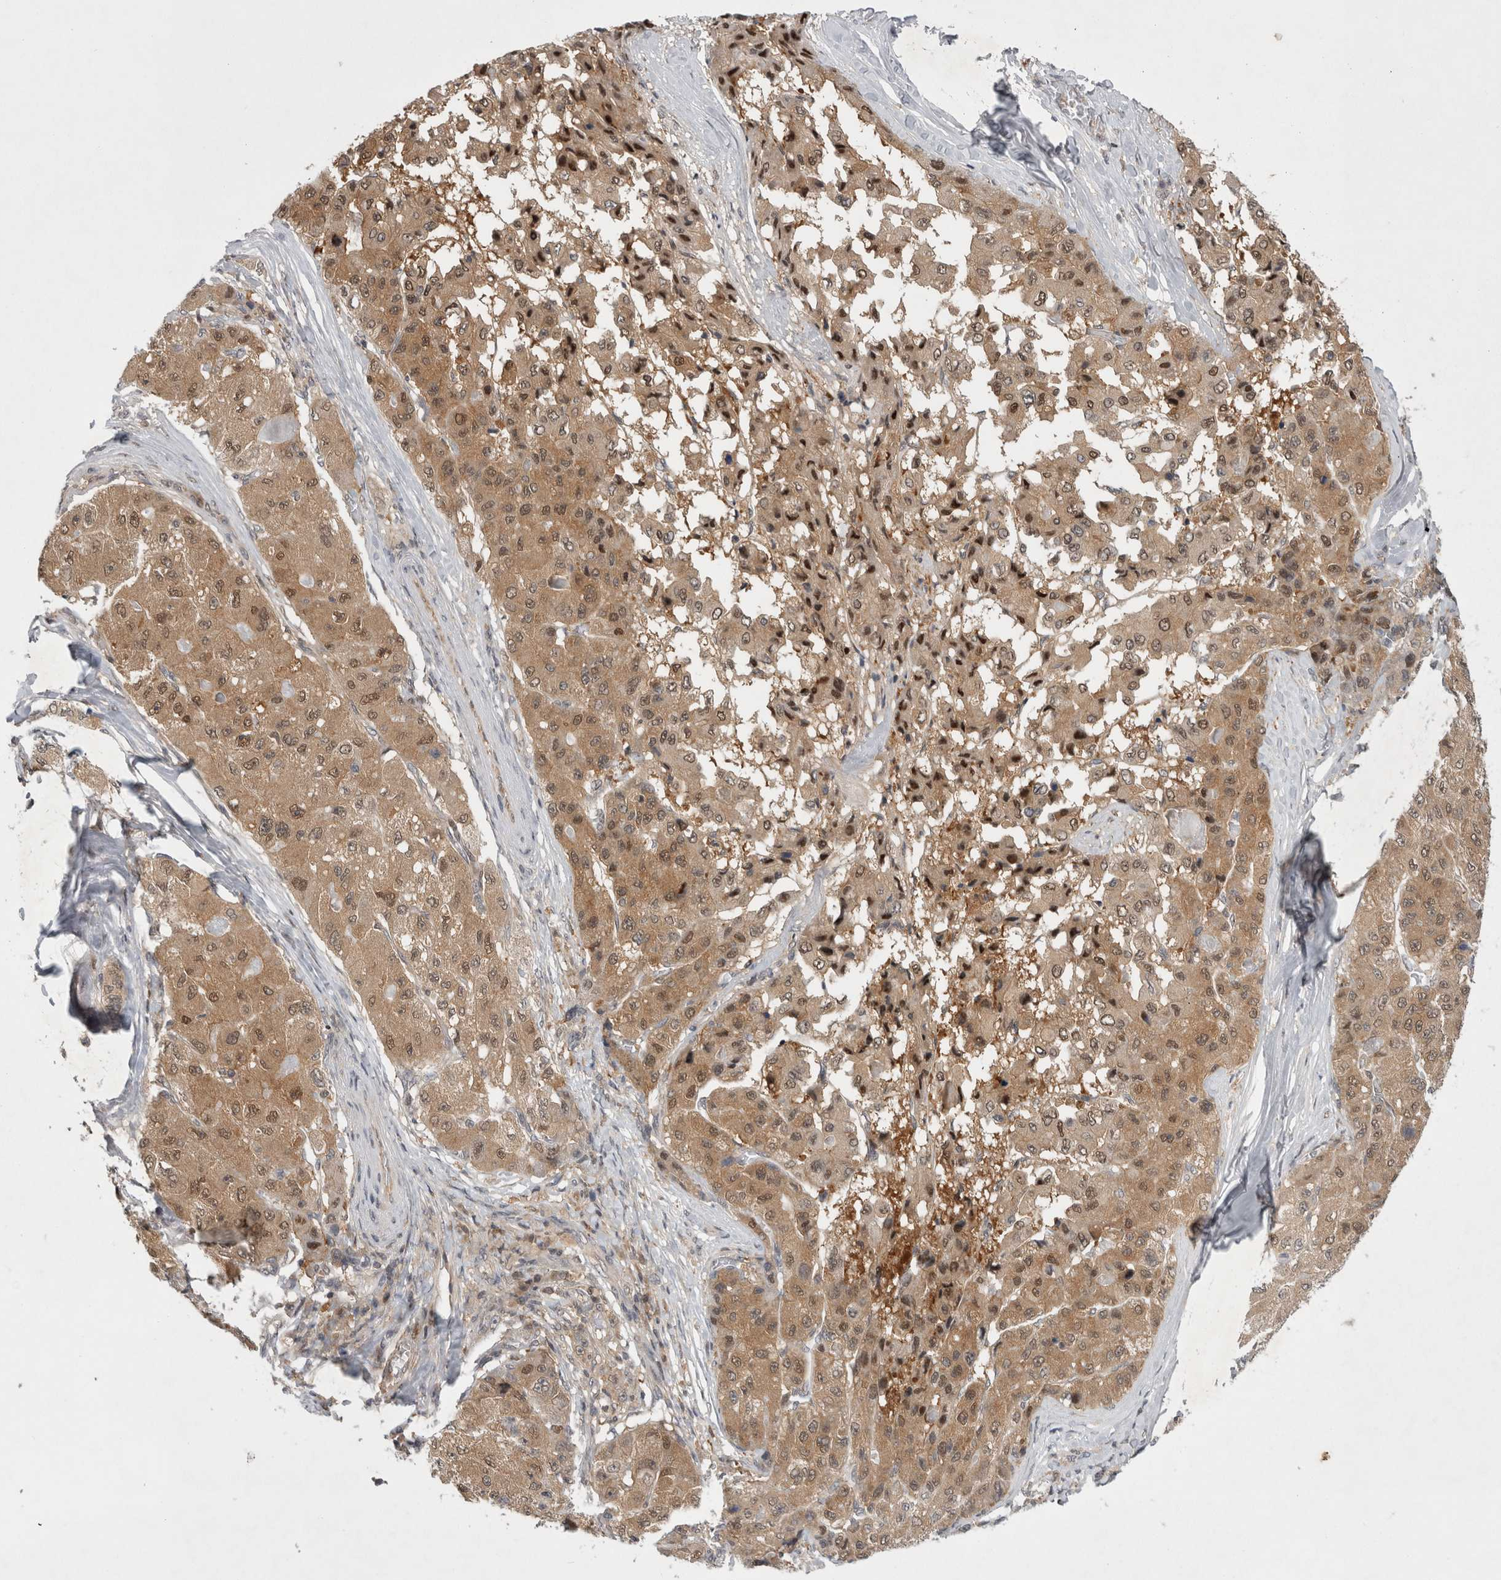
{"staining": {"intensity": "moderate", "quantity": ">75%", "location": "cytoplasmic/membranous,nuclear"}, "tissue": "liver cancer", "cell_type": "Tumor cells", "image_type": "cancer", "snomed": [{"axis": "morphology", "description": "Carcinoma, Hepatocellular, NOS"}, {"axis": "topography", "description": "Liver"}], "caption": "Brown immunohistochemical staining in human liver cancer exhibits moderate cytoplasmic/membranous and nuclear expression in approximately >75% of tumor cells.", "gene": "PSMB2", "patient": {"sex": "male", "age": 80}}